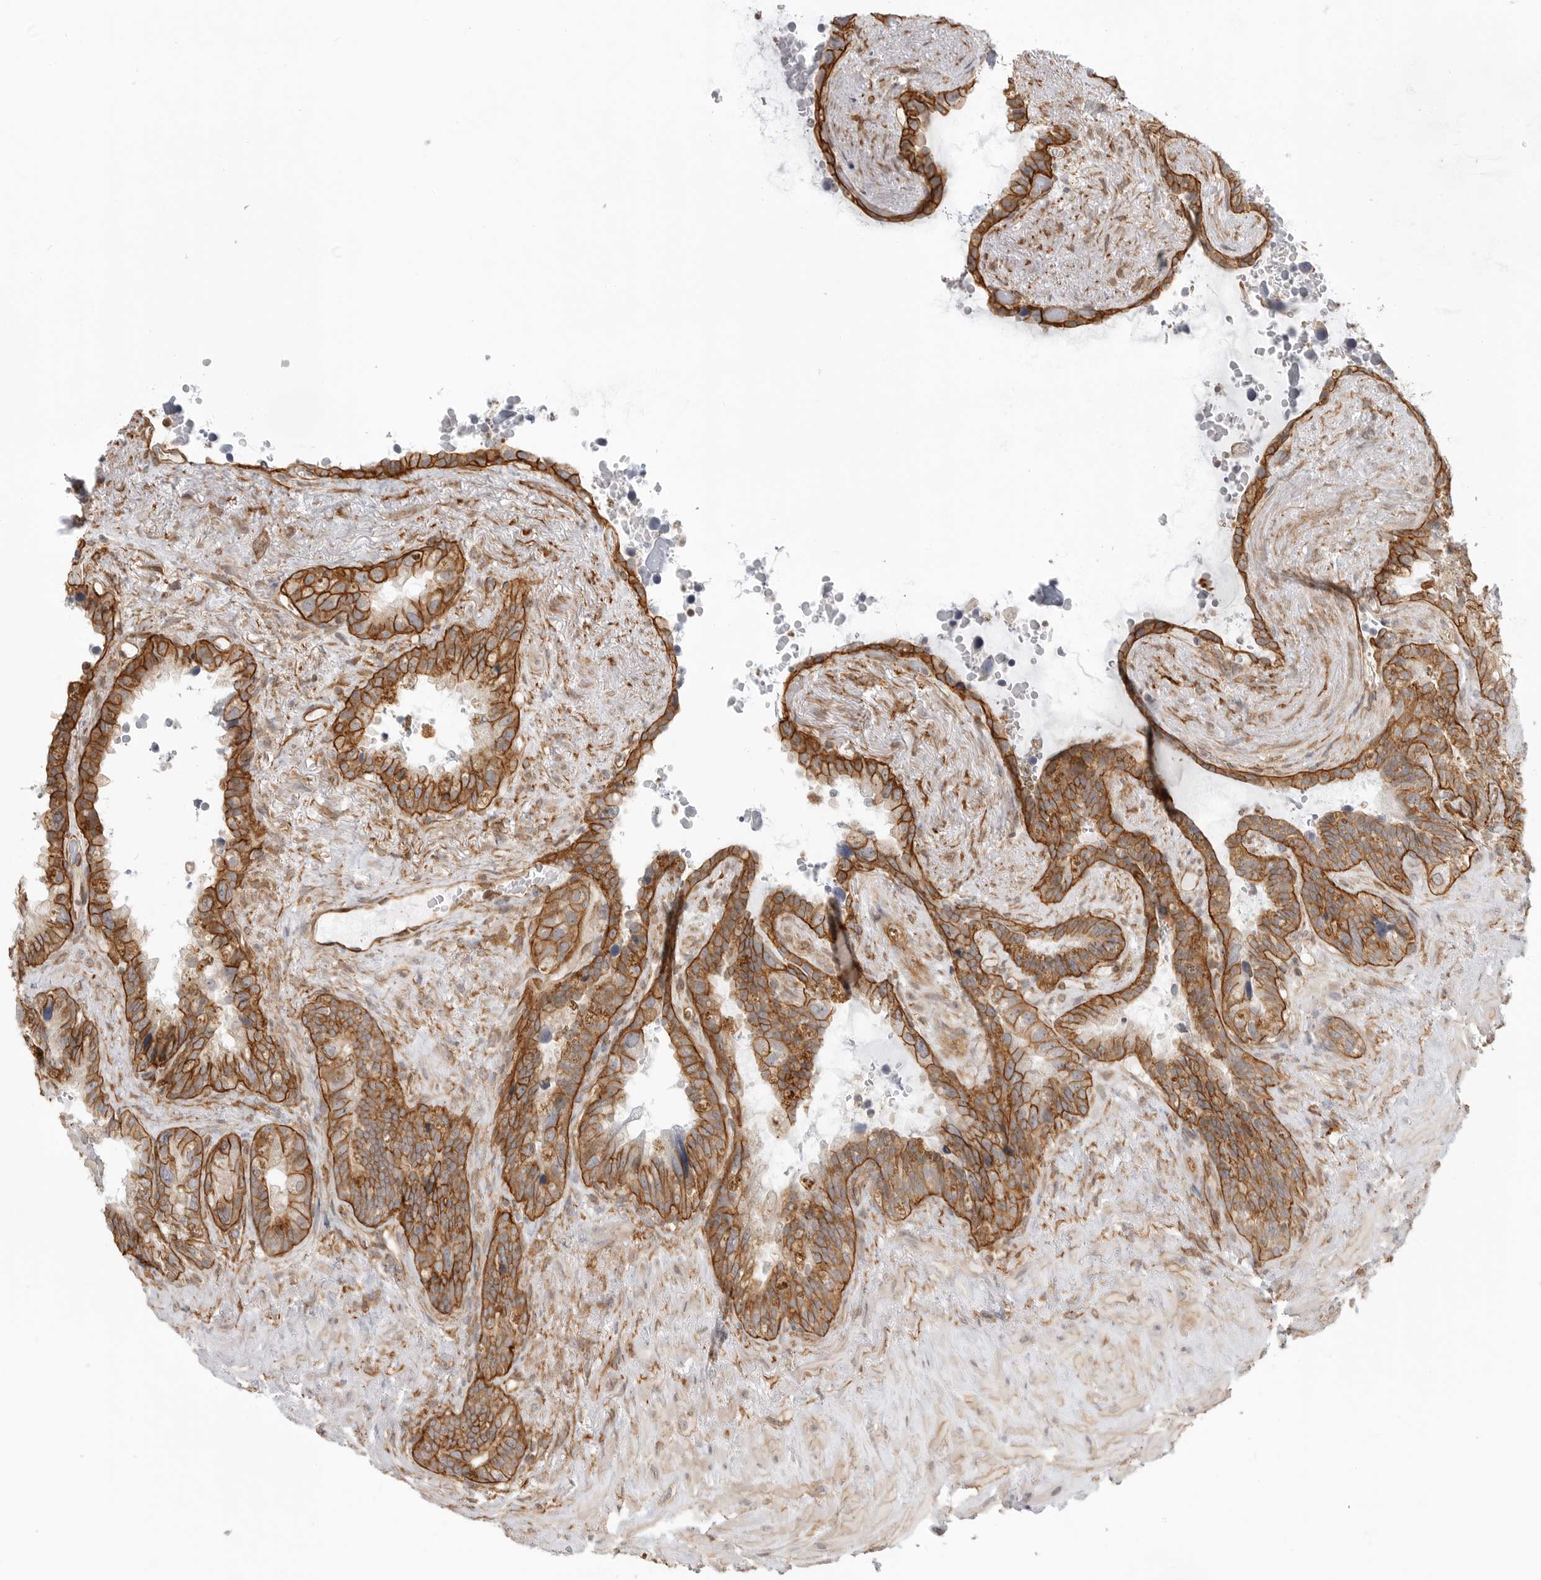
{"staining": {"intensity": "moderate", "quantity": ">75%", "location": "cytoplasmic/membranous"}, "tissue": "seminal vesicle", "cell_type": "Glandular cells", "image_type": "normal", "snomed": [{"axis": "morphology", "description": "Normal tissue, NOS"}, {"axis": "topography", "description": "Seminal veicle"}], "caption": "A histopathology image of human seminal vesicle stained for a protein reveals moderate cytoplasmic/membranous brown staining in glandular cells.", "gene": "ATOH7", "patient": {"sex": "male", "age": 80}}